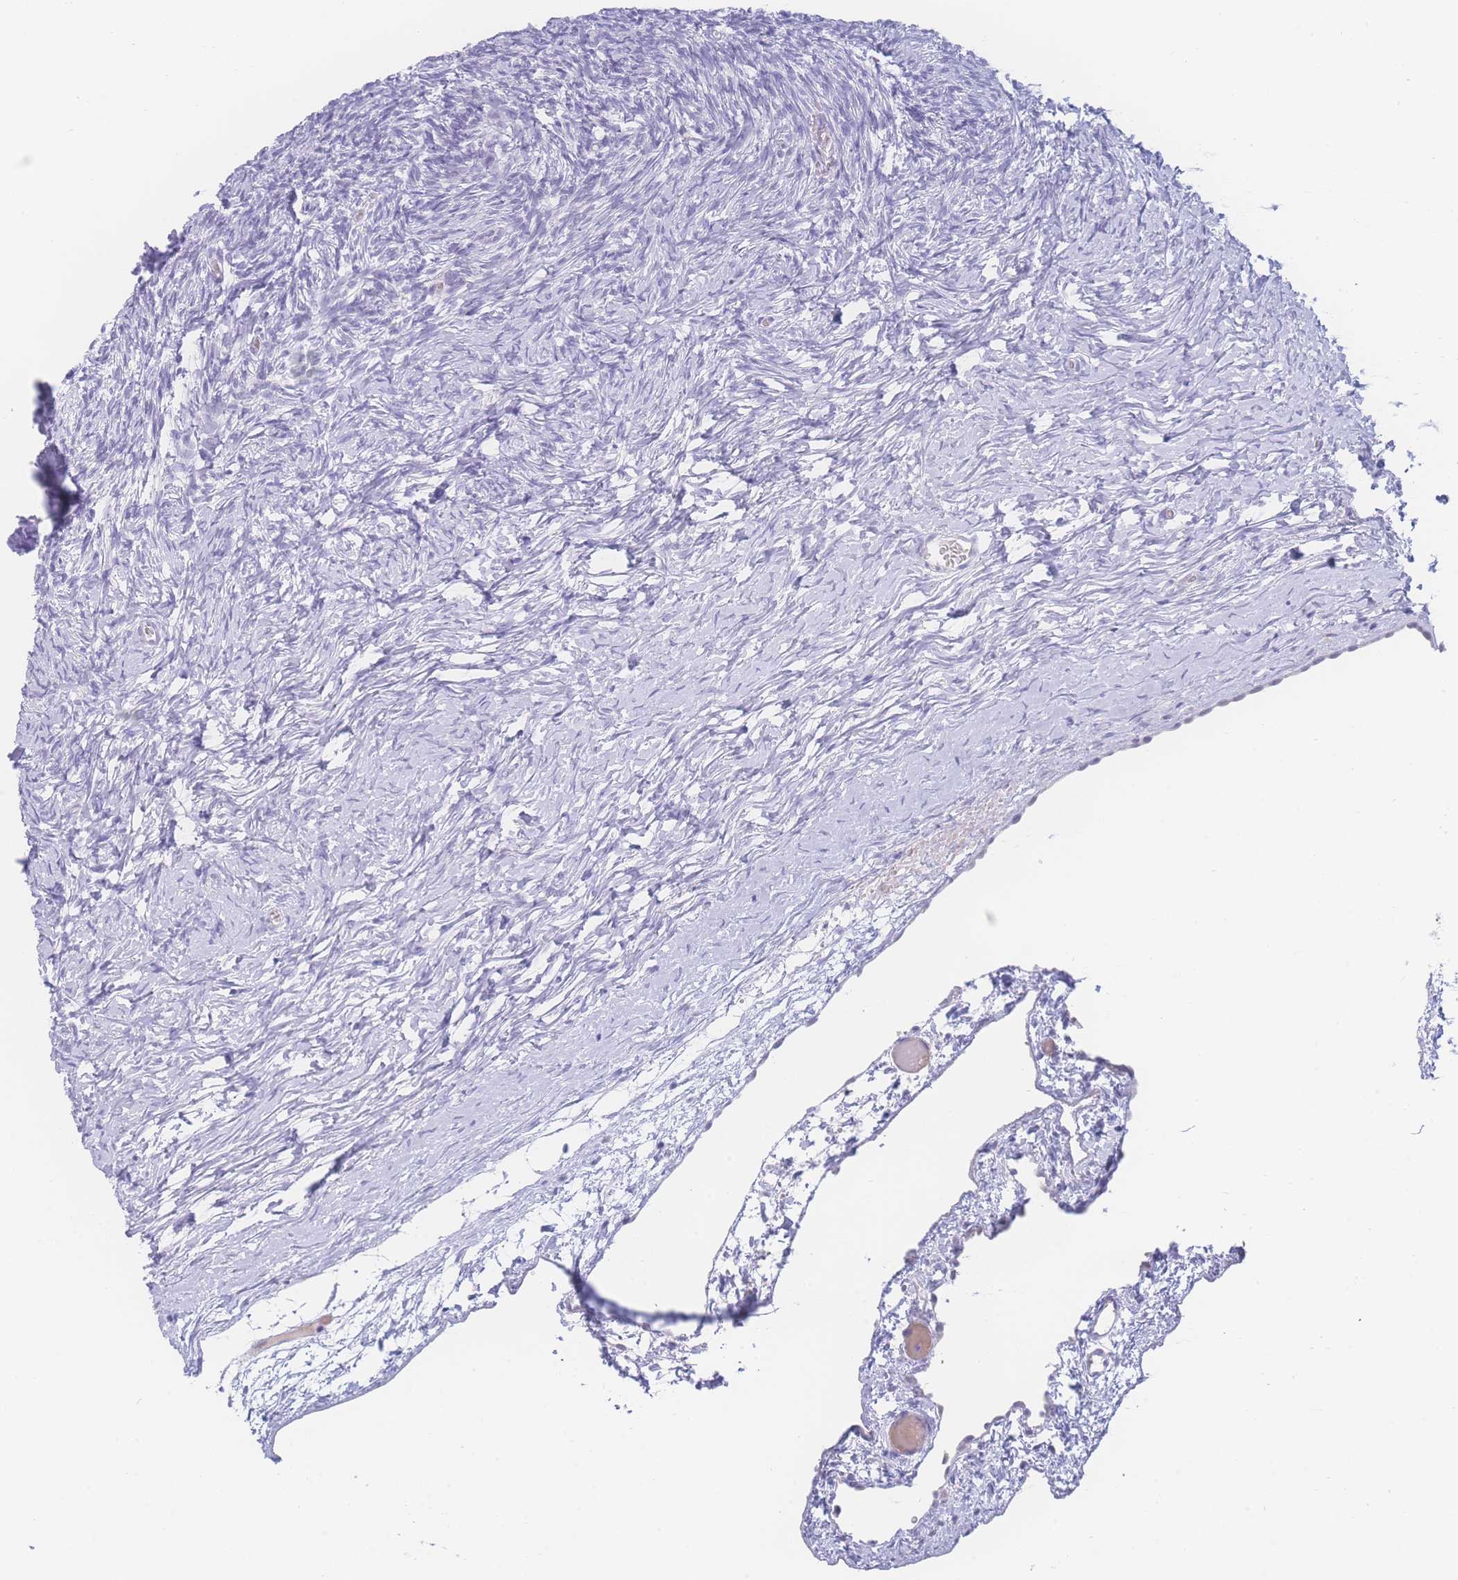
{"staining": {"intensity": "negative", "quantity": "none", "location": "none"}, "tissue": "ovary", "cell_type": "Ovarian stroma cells", "image_type": "normal", "snomed": [{"axis": "morphology", "description": "Normal tissue, NOS"}, {"axis": "topography", "description": "Ovary"}], "caption": "Immunohistochemistry photomicrograph of benign ovary: human ovary stained with DAB (3,3'-diaminobenzidine) displays no significant protein expression in ovarian stroma cells.", "gene": "PRSS22", "patient": {"sex": "female", "age": 39}}